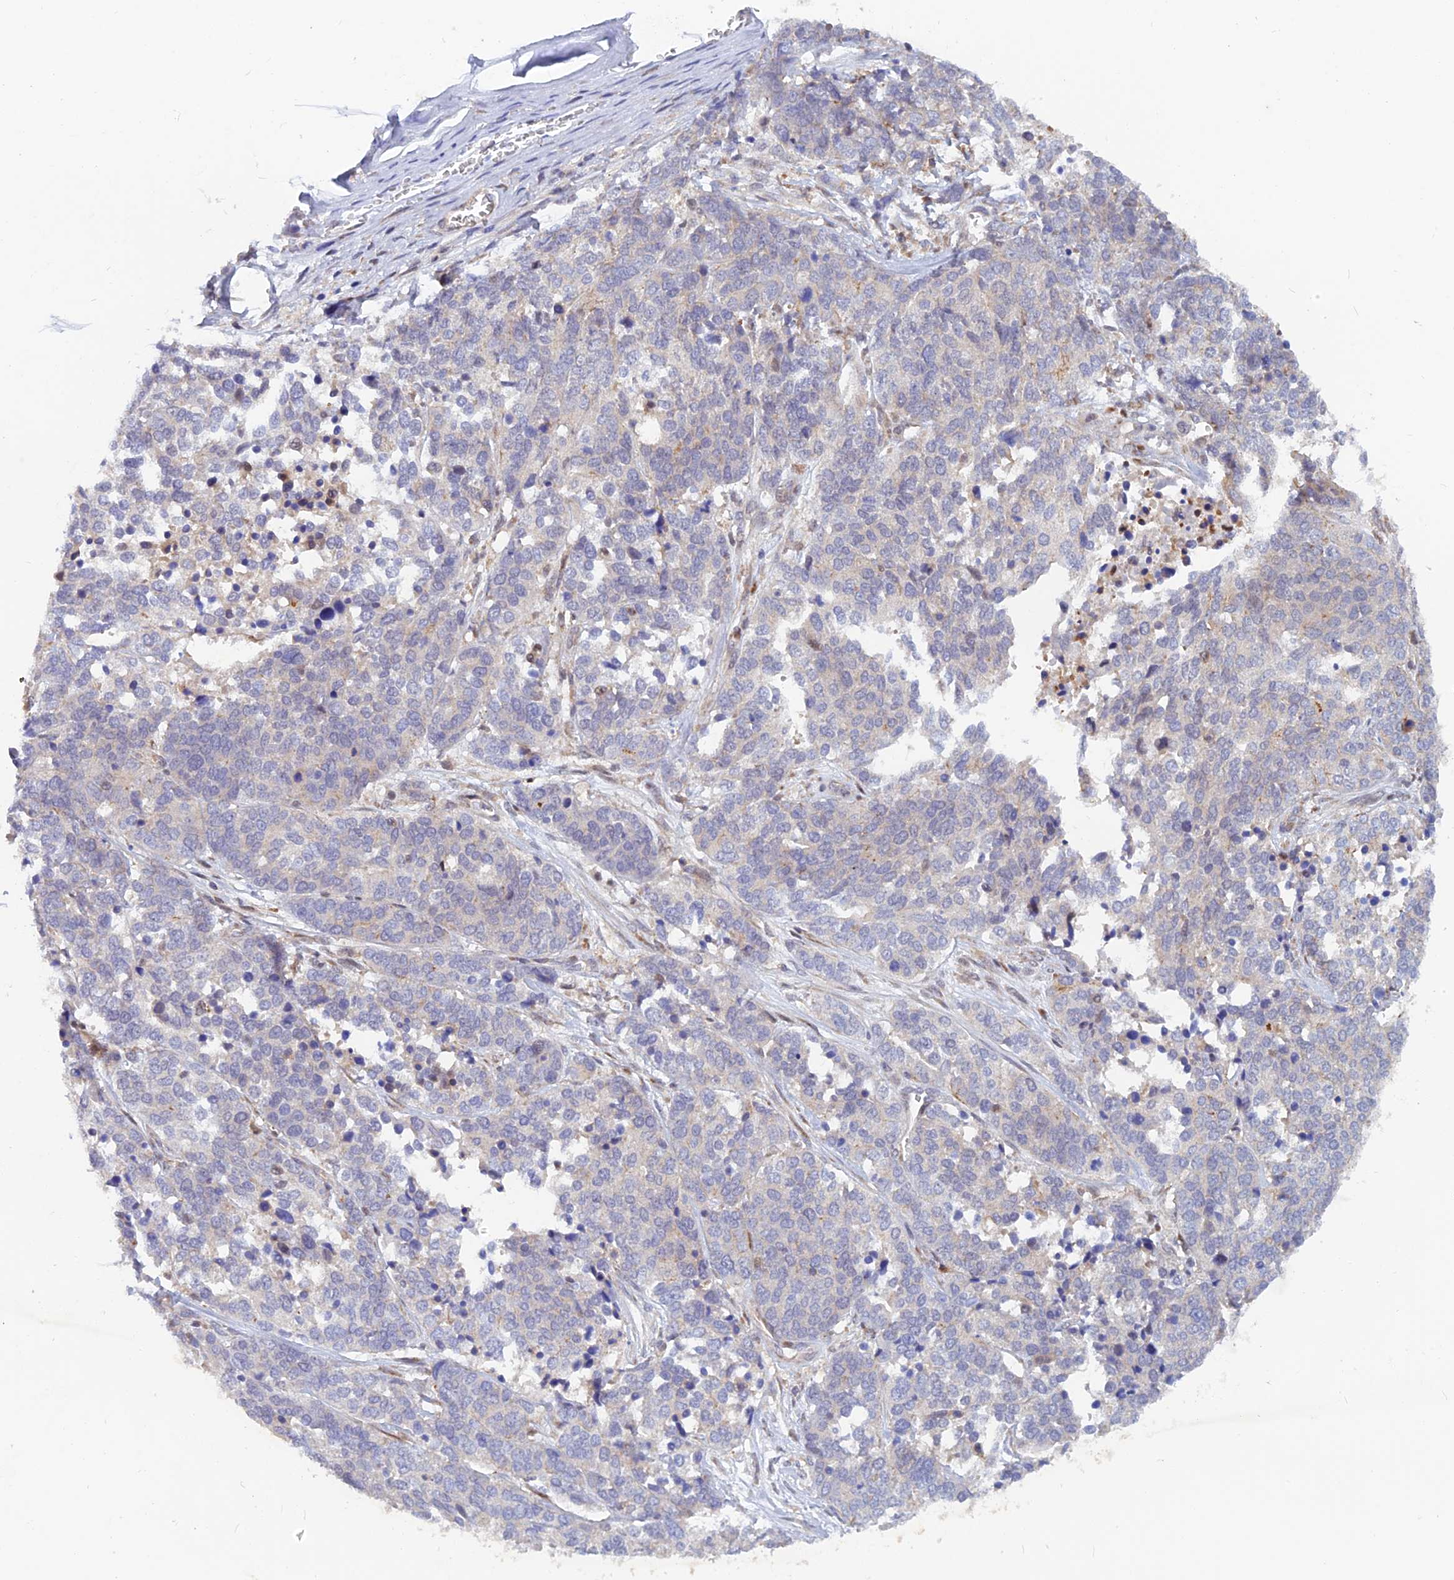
{"staining": {"intensity": "negative", "quantity": "none", "location": "none"}, "tissue": "ovarian cancer", "cell_type": "Tumor cells", "image_type": "cancer", "snomed": [{"axis": "morphology", "description": "Cystadenocarcinoma, serous, NOS"}, {"axis": "topography", "description": "Ovary"}], "caption": "Tumor cells are negative for brown protein staining in ovarian cancer (serous cystadenocarcinoma). Brightfield microscopy of IHC stained with DAB (3,3'-diaminobenzidine) (brown) and hematoxylin (blue), captured at high magnification.", "gene": "DNAJC16", "patient": {"sex": "female", "age": 44}}